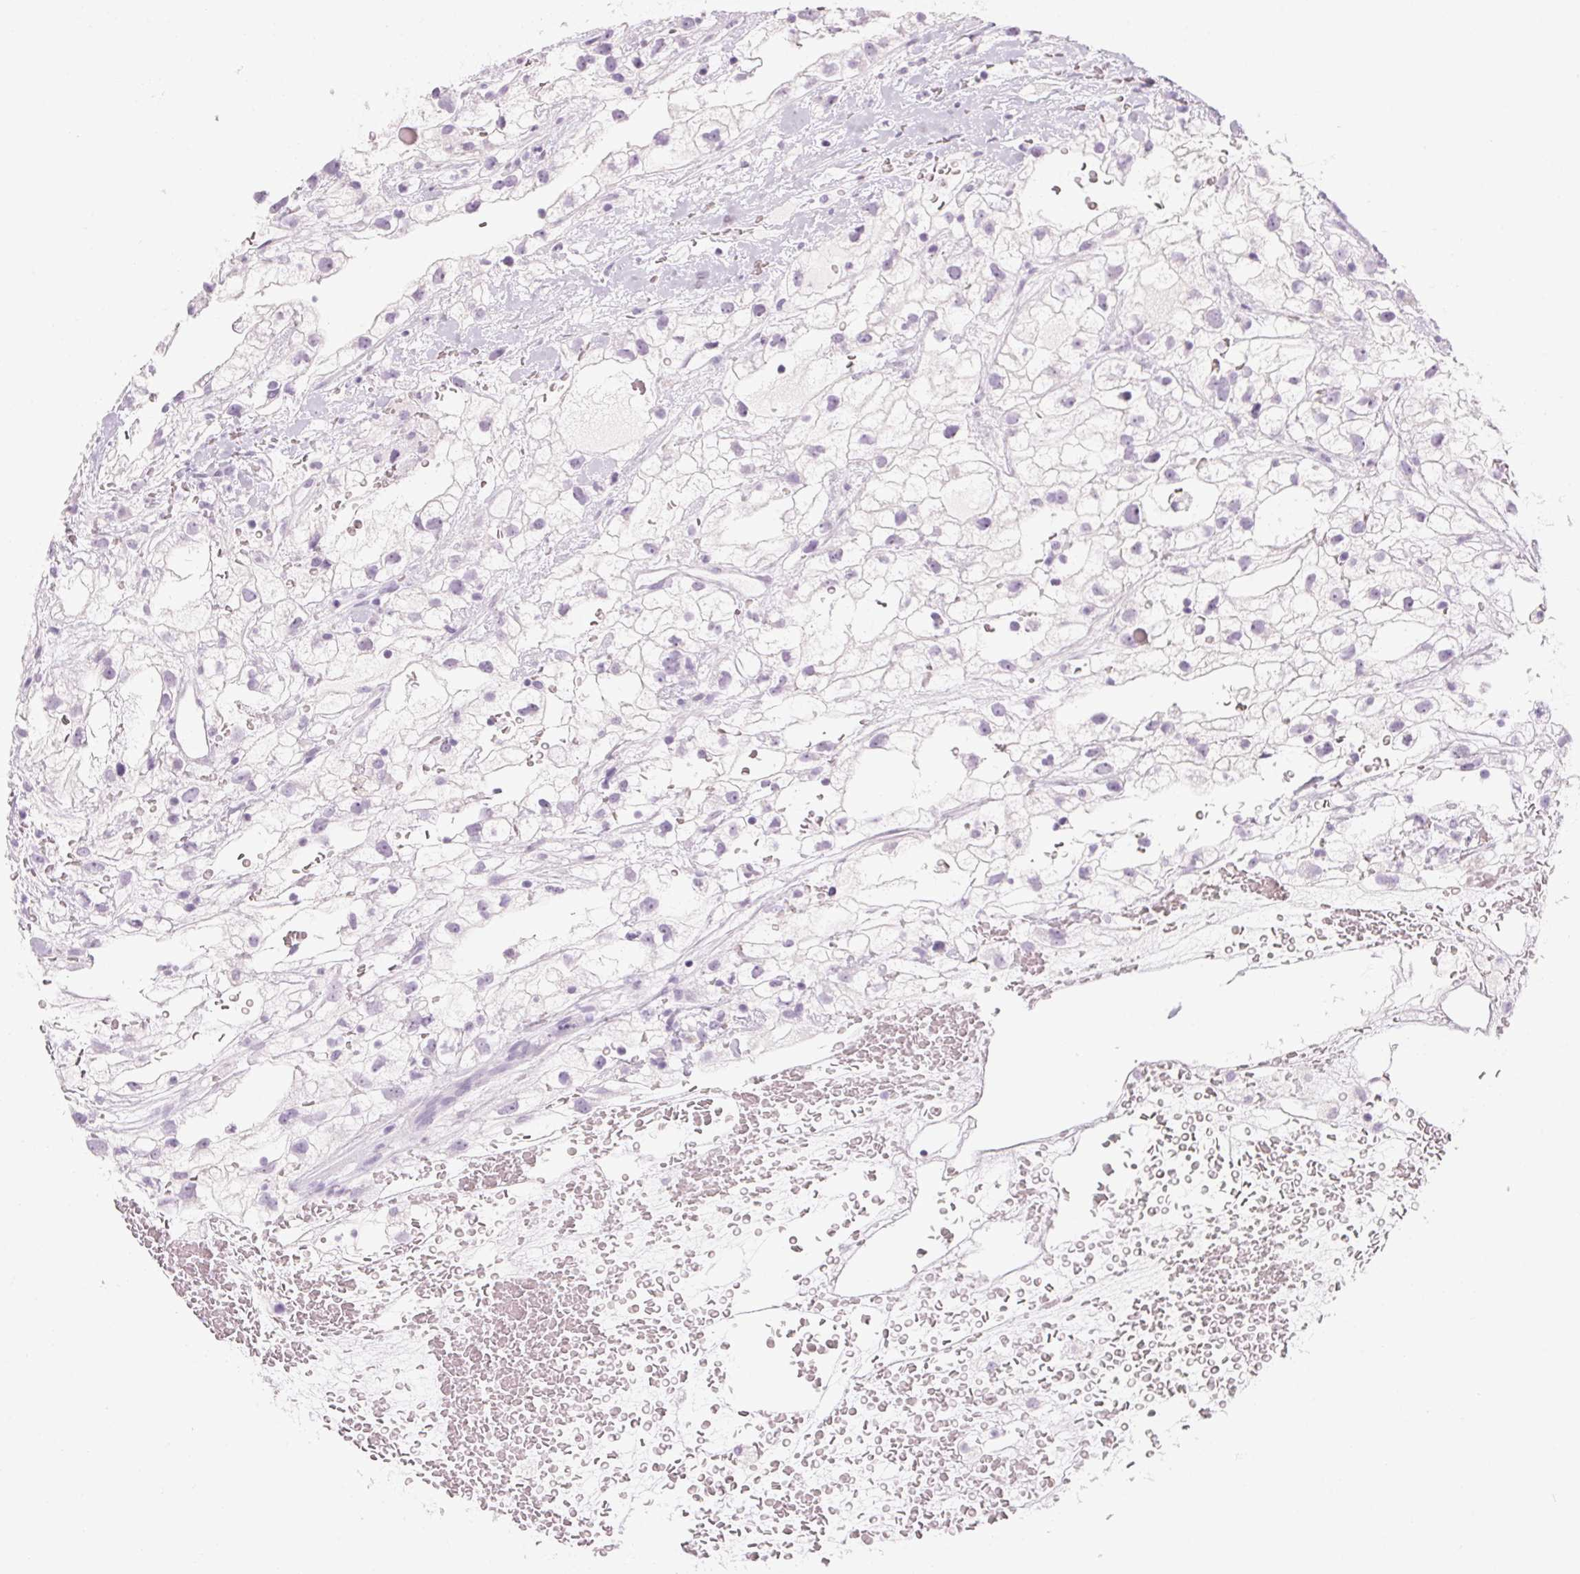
{"staining": {"intensity": "negative", "quantity": "none", "location": "none"}, "tissue": "renal cancer", "cell_type": "Tumor cells", "image_type": "cancer", "snomed": [{"axis": "morphology", "description": "Adenocarcinoma, NOS"}, {"axis": "topography", "description": "Kidney"}], "caption": "High magnification brightfield microscopy of renal cancer (adenocarcinoma) stained with DAB (3,3'-diaminobenzidine) (brown) and counterstained with hematoxylin (blue): tumor cells show no significant positivity.", "gene": "RPTN", "patient": {"sex": "male", "age": 59}}